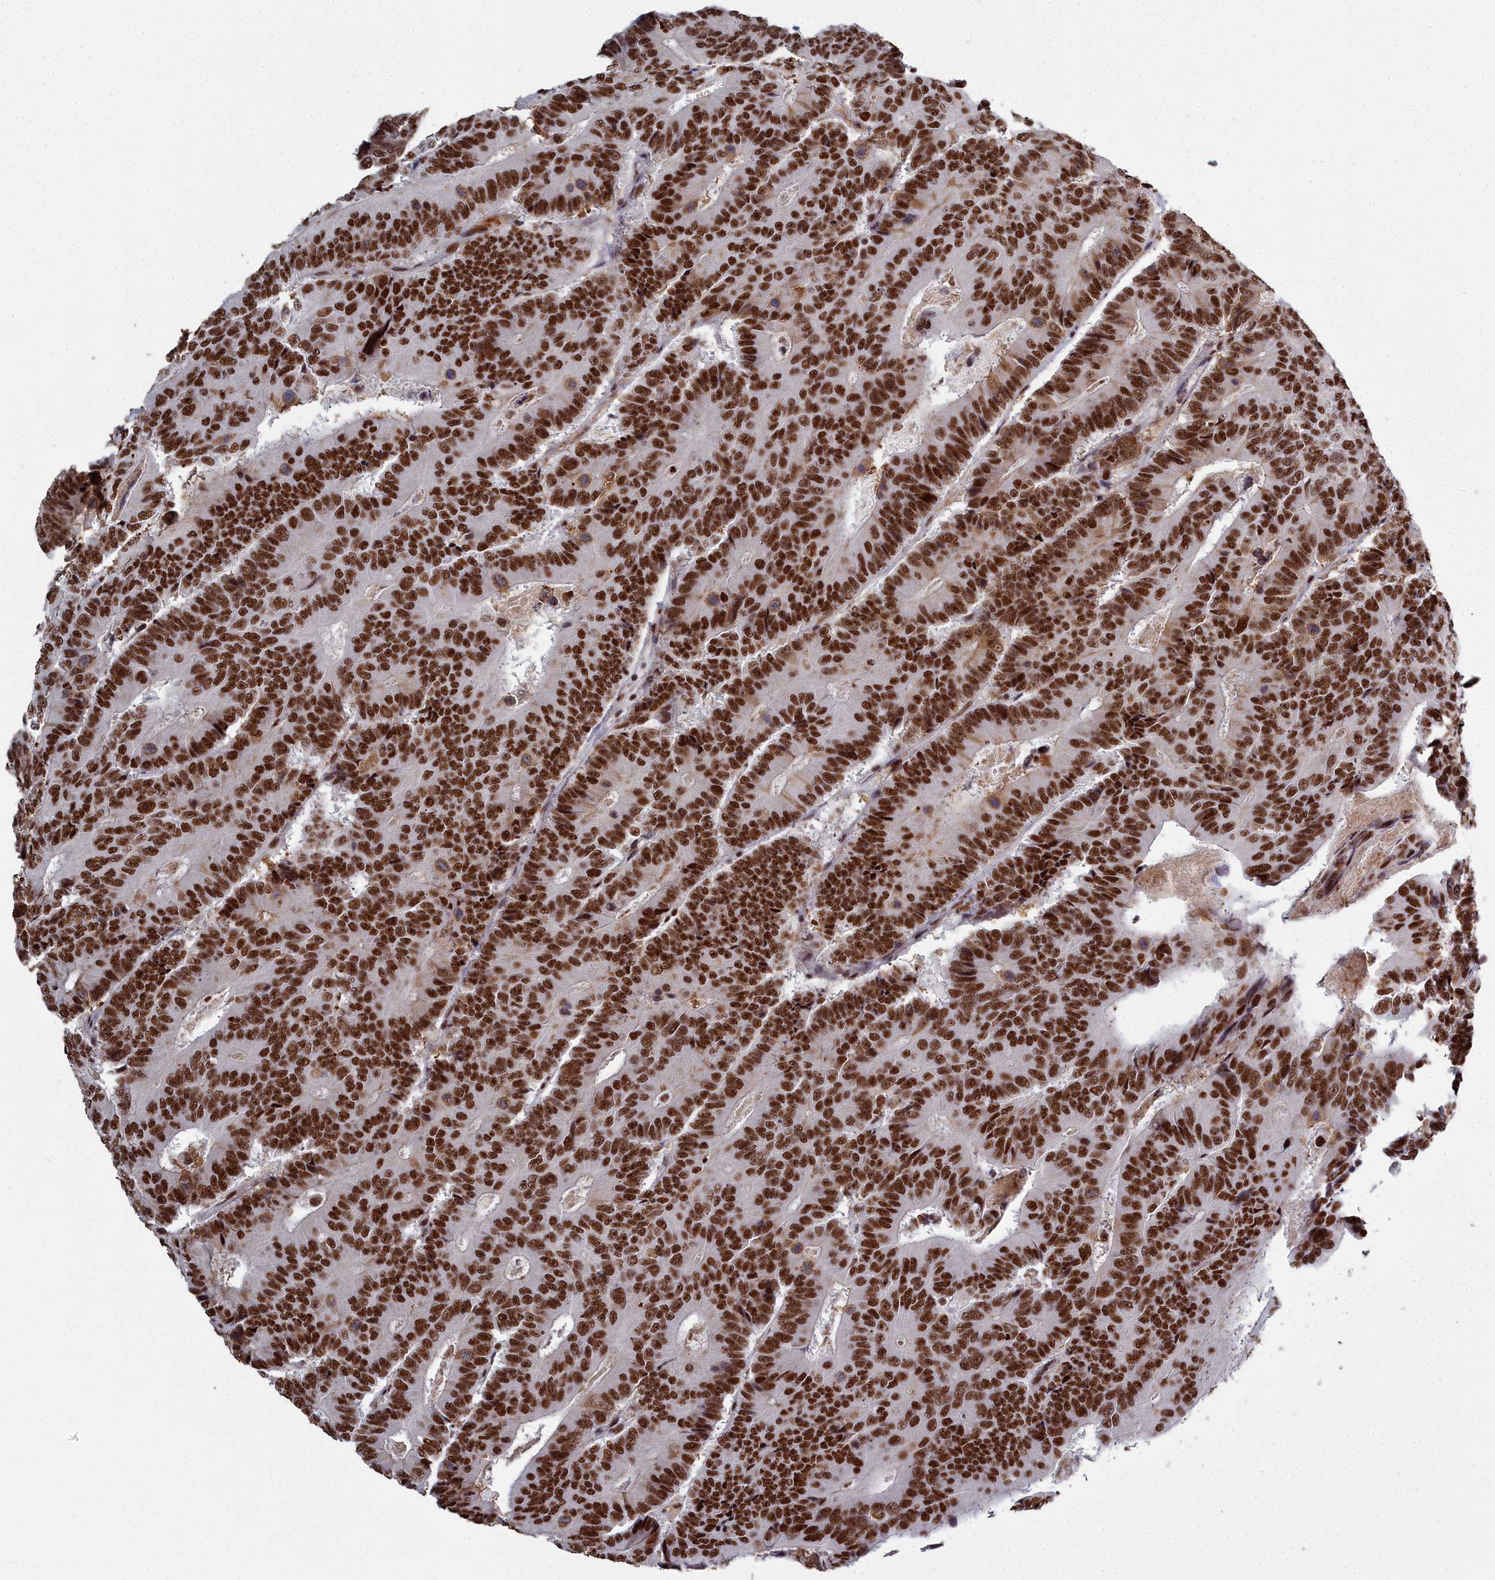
{"staining": {"intensity": "strong", "quantity": ">75%", "location": "nuclear"}, "tissue": "colorectal cancer", "cell_type": "Tumor cells", "image_type": "cancer", "snomed": [{"axis": "morphology", "description": "Adenocarcinoma, NOS"}, {"axis": "topography", "description": "Colon"}], "caption": "Colorectal cancer (adenocarcinoma) tissue shows strong nuclear positivity in approximately >75% of tumor cells", "gene": "SF3B3", "patient": {"sex": "male", "age": 83}}